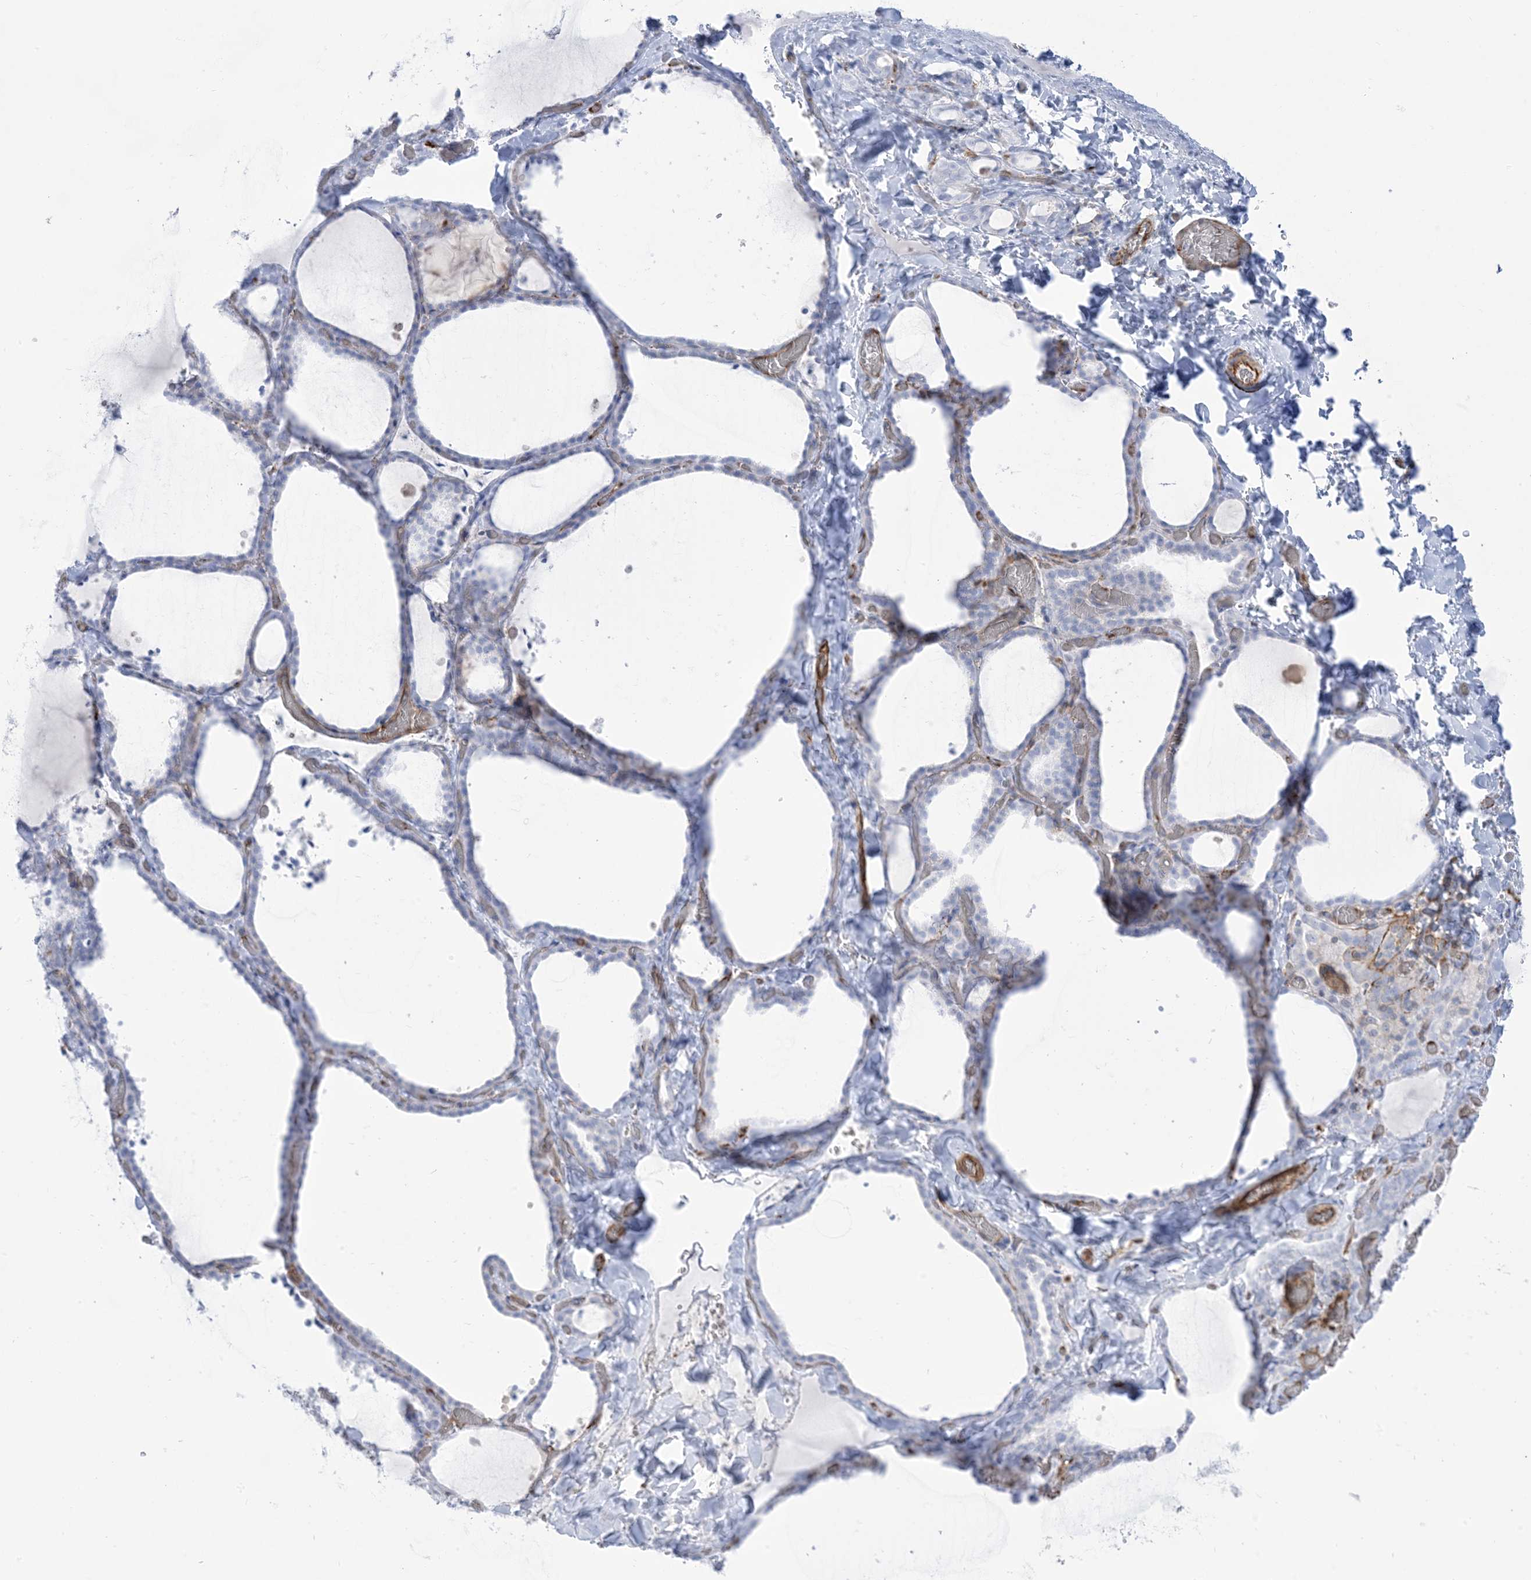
{"staining": {"intensity": "negative", "quantity": "none", "location": "none"}, "tissue": "thyroid gland", "cell_type": "Glandular cells", "image_type": "normal", "snomed": [{"axis": "morphology", "description": "Normal tissue, NOS"}, {"axis": "topography", "description": "Thyroid gland"}], "caption": "The immunohistochemistry (IHC) photomicrograph has no significant staining in glandular cells of thyroid gland. (Brightfield microscopy of DAB IHC at high magnification).", "gene": "B3GNT7", "patient": {"sex": "female", "age": 22}}